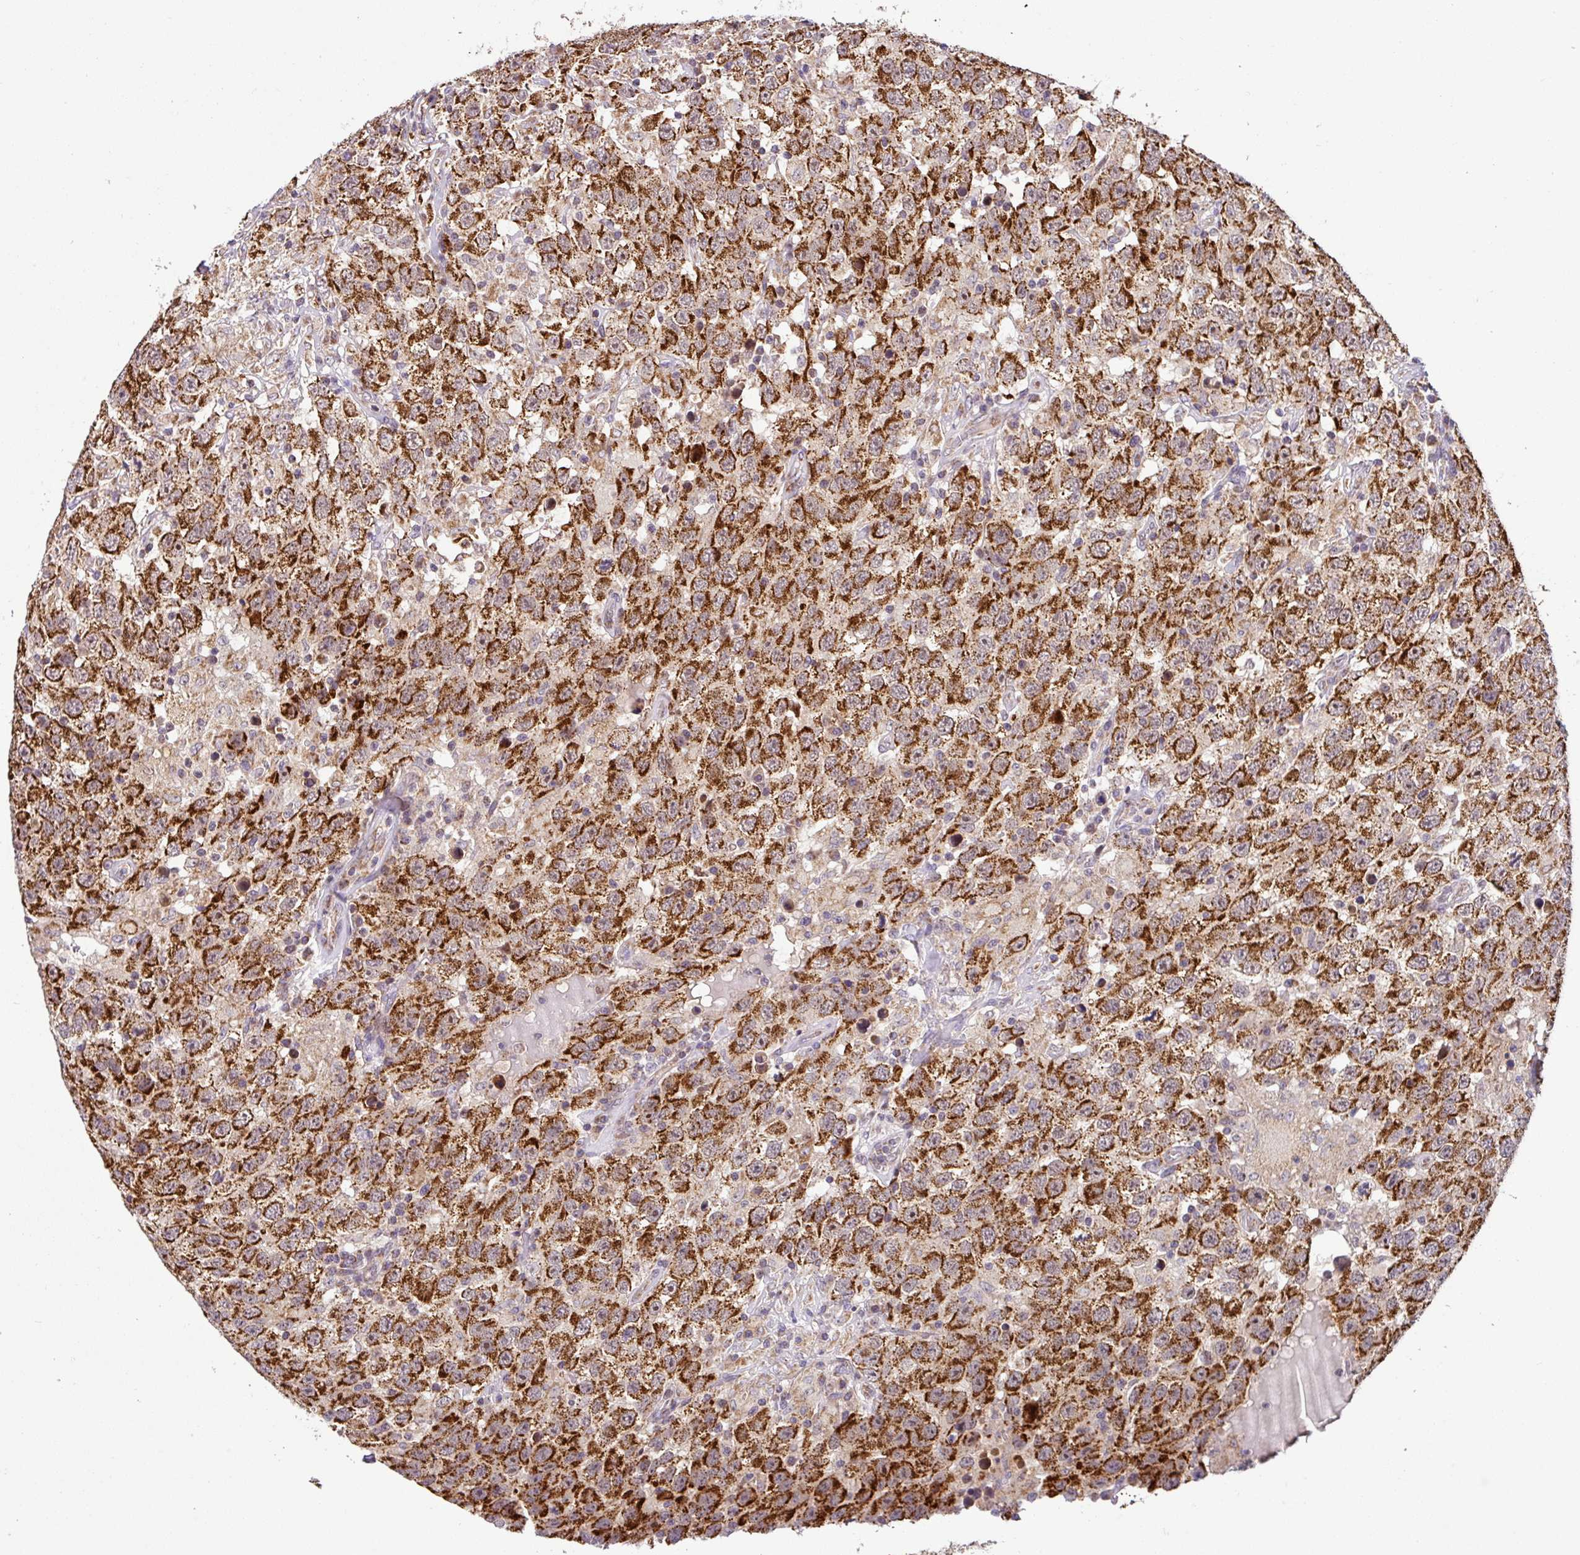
{"staining": {"intensity": "strong", "quantity": ">75%", "location": "cytoplasmic/membranous"}, "tissue": "testis cancer", "cell_type": "Tumor cells", "image_type": "cancer", "snomed": [{"axis": "morphology", "description": "Seminoma, NOS"}, {"axis": "topography", "description": "Testis"}], "caption": "Human testis cancer stained with a protein marker displays strong staining in tumor cells.", "gene": "SARS2", "patient": {"sex": "male", "age": 41}}